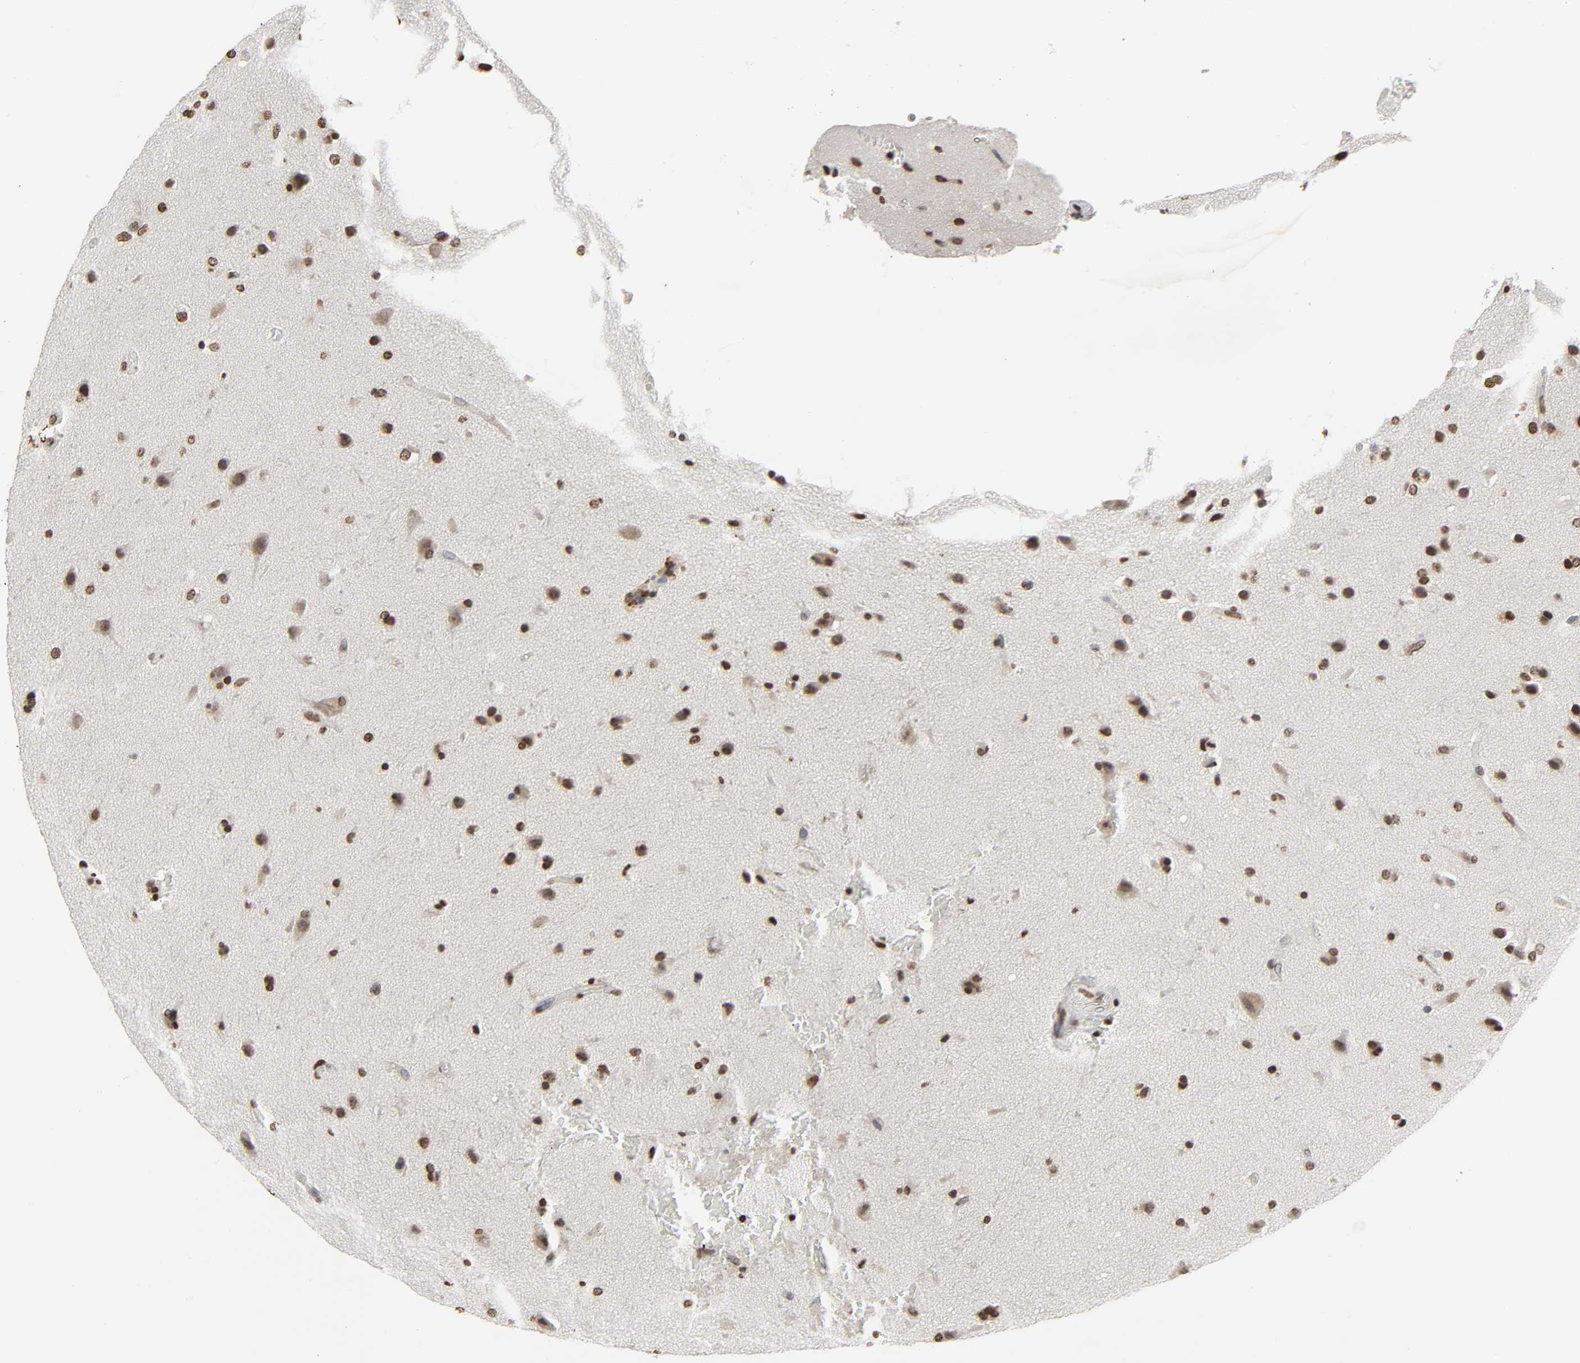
{"staining": {"intensity": "moderate", "quantity": ">75%", "location": "nuclear"}, "tissue": "glioma", "cell_type": "Tumor cells", "image_type": "cancer", "snomed": [{"axis": "morphology", "description": "Glioma, malignant, Low grade"}, {"axis": "topography", "description": "Cerebral cortex"}], "caption": "Glioma stained with DAB (3,3'-diaminobenzidine) immunohistochemistry exhibits medium levels of moderate nuclear staining in about >75% of tumor cells.", "gene": "ELAVL1", "patient": {"sex": "female", "age": 47}}